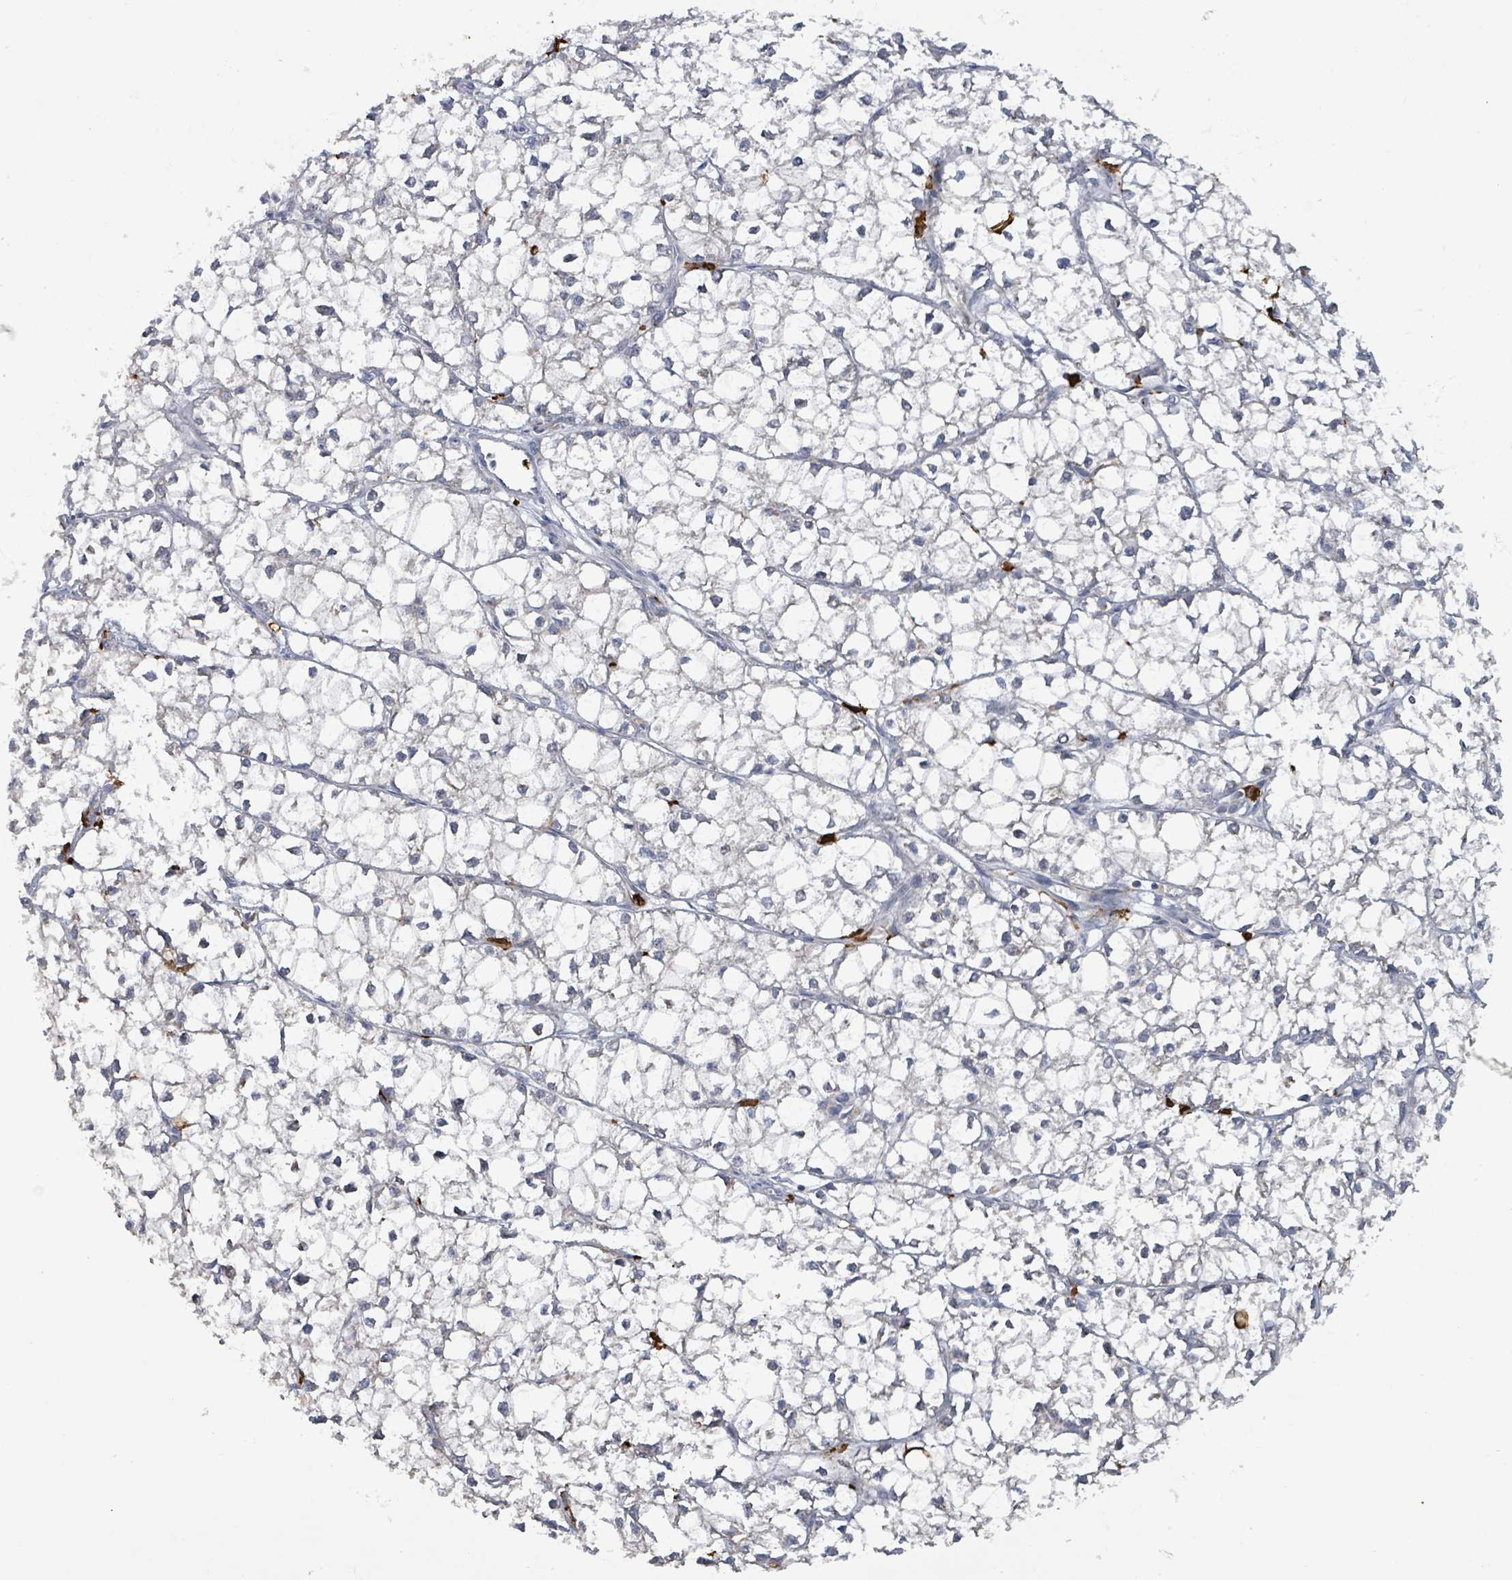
{"staining": {"intensity": "negative", "quantity": "none", "location": "none"}, "tissue": "liver cancer", "cell_type": "Tumor cells", "image_type": "cancer", "snomed": [{"axis": "morphology", "description": "Carcinoma, Hepatocellular, NOS"}, {"axis": "topography", "description": "Liver"}], "caption": "High magnification brightfield microscopy of liver hepatocellular carcinoma stained with DAB (3,3'-diaminobenzidine) (brown) and counterstained with hematoxylin (blue): tumor cells show no significant expression.", "gene": "FAM210A", "patient": {"sex": "female", "age": 43}}